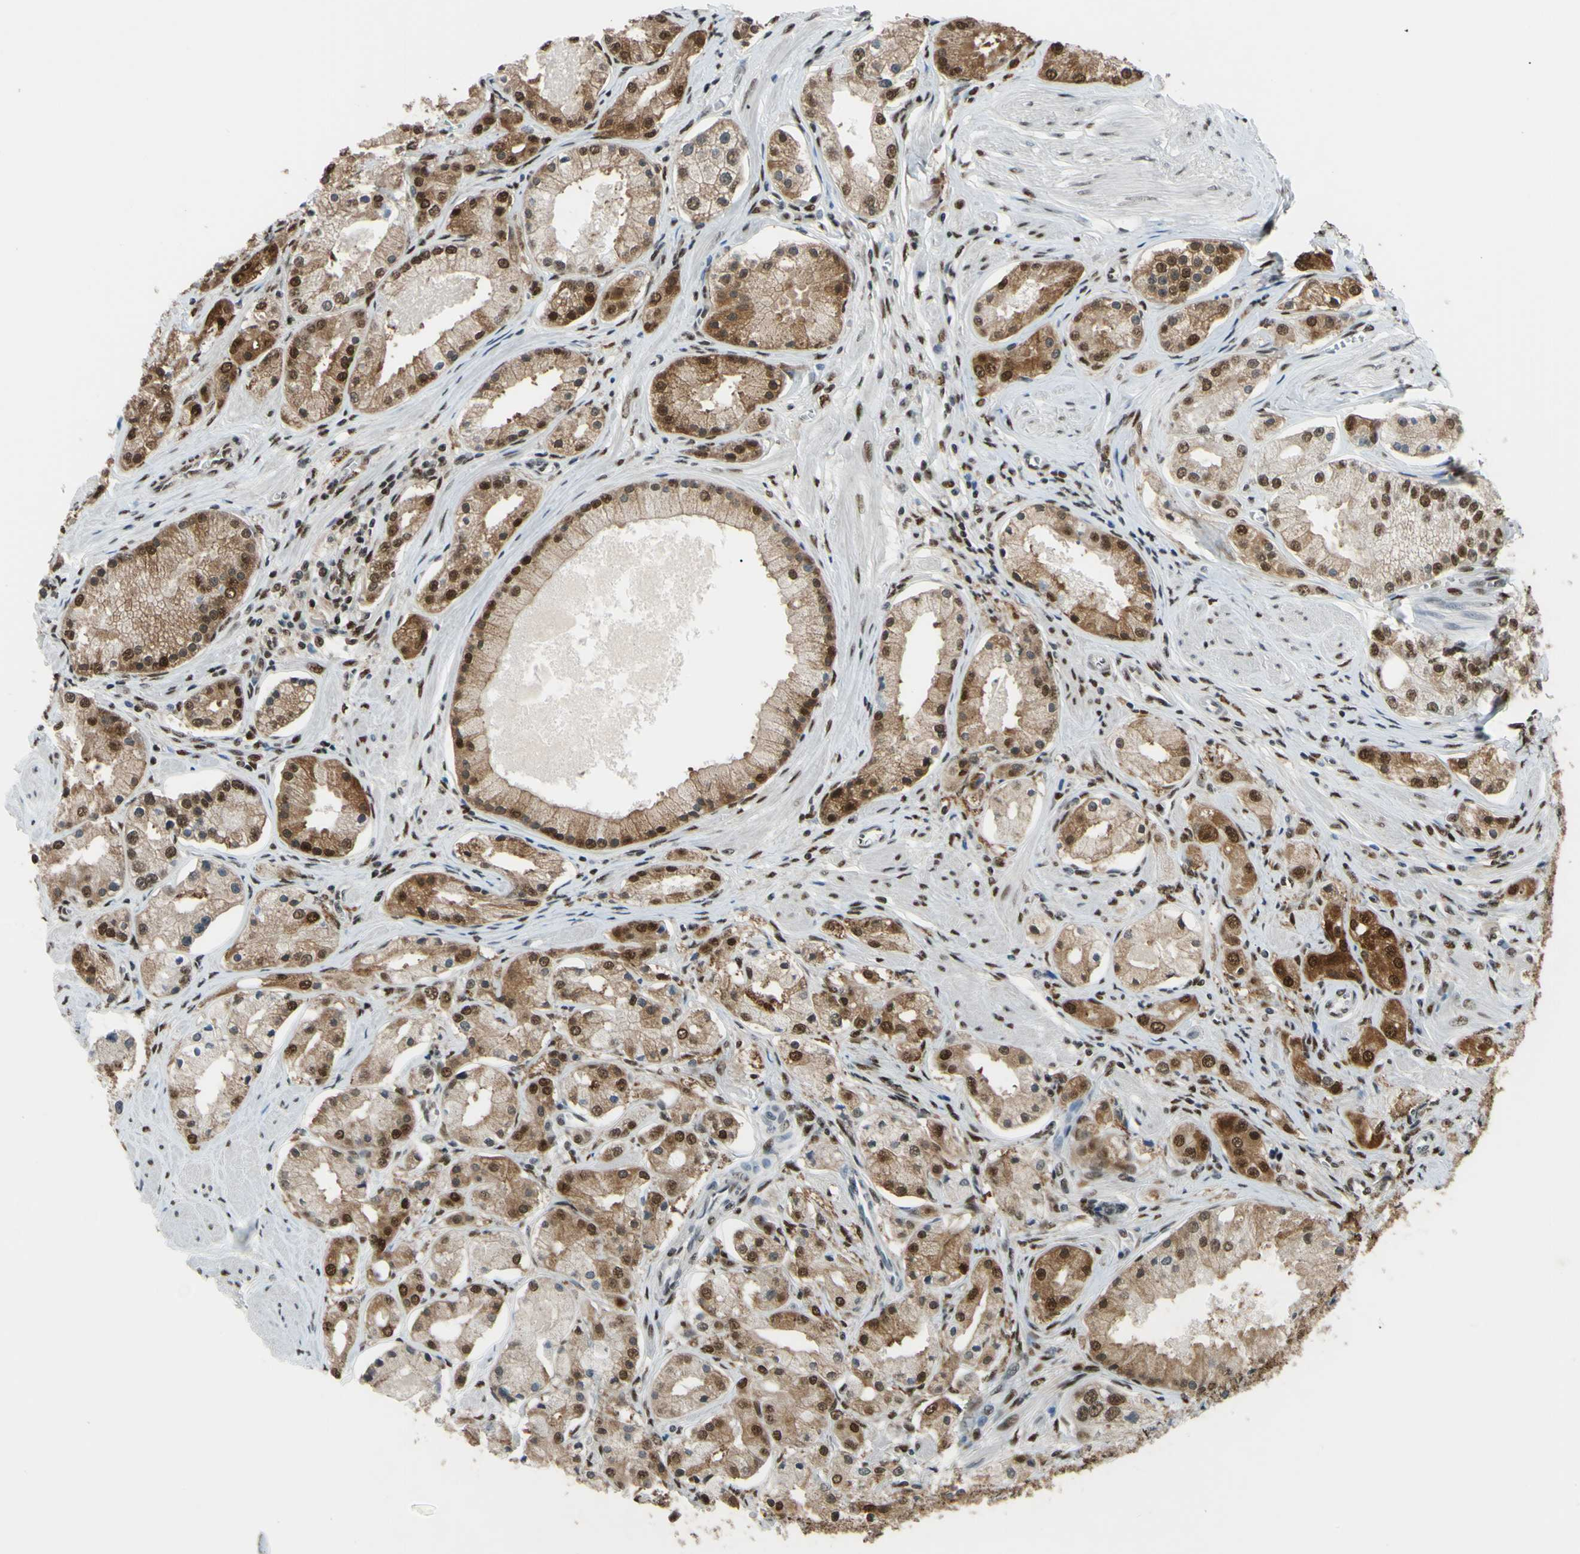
{"staining": {"intensity": "strong", "quantity": ">75%", "location": "cytoplasmic/membranous,nuclear"}, "tissue": "prostate cancer", "cell_type": "Tumor cells", "image_type": "cancer", "snomed": [{"axis": "morphology", "description": "Adenocarcinoma, High grade"}, {"axis": "topography", "description": "Prostate"}], "caption": "Prostate high-grade adenocarcinoma stained with DAB (3,3'-diaminobenzidine) immunohistochemistry displays high levels of strong cytoplasmic/membranous and nuclear staining in approximately >75% of tumor cells. (brown staining indicates protein expression, while blue staining denotes nuclei).", "gene": "FKBP5", "patient": {"sex": "male", "age": 66}}